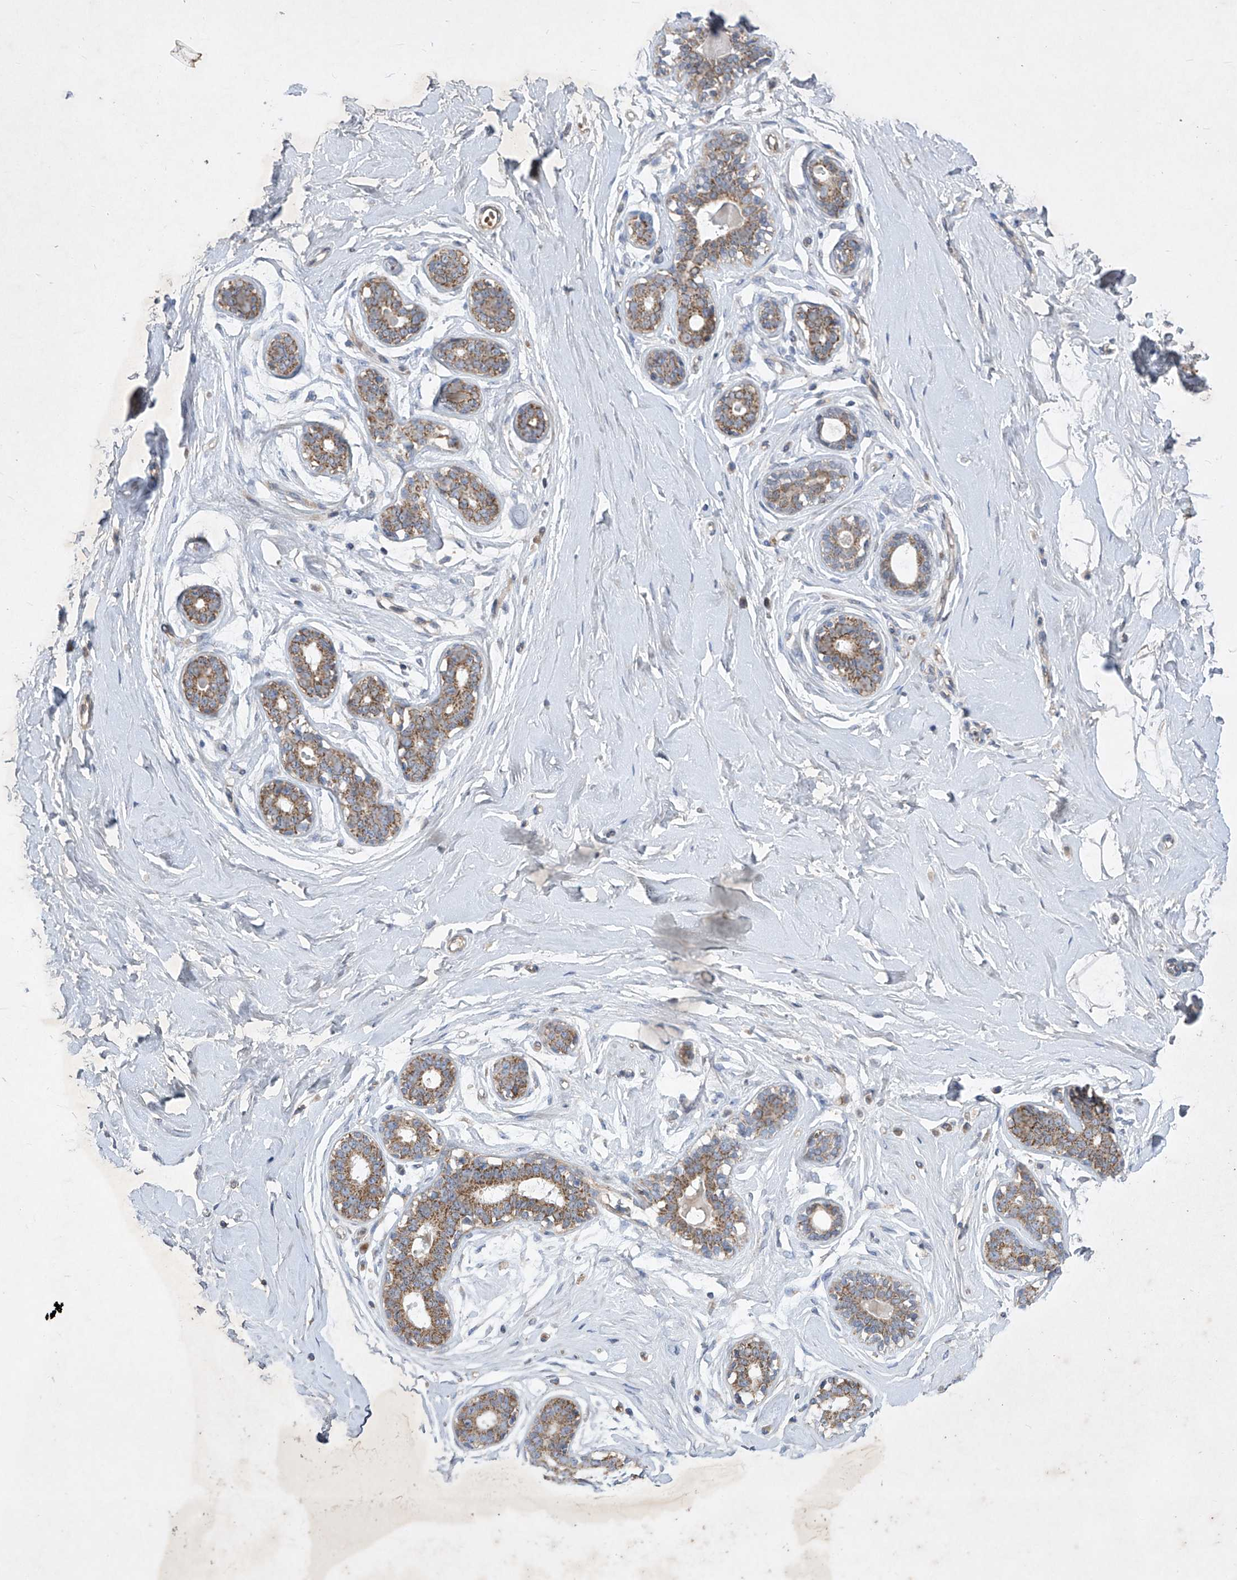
{"staining": {"intensity": "negative", "quantity": "none", "location": "none"}, "tissue": "breast", "cell_type": "Adipocytes", "image_type": "normal", "snomed": [{"axis": "morphology", "description": "Normal tissue, NOS"}, {"axis": "morphology", "description": "Adenoma, NOS"}, {"axis": "topography", "description": "Breast"}], "caption": "The immunohistochemistry photomicrograph has no significant expression in adipocytes of breast. (DAB immunohistochemistry (IHC), high magnification).", "gene": "COQ3", "patient": {"sex": "female", "age": 23}}